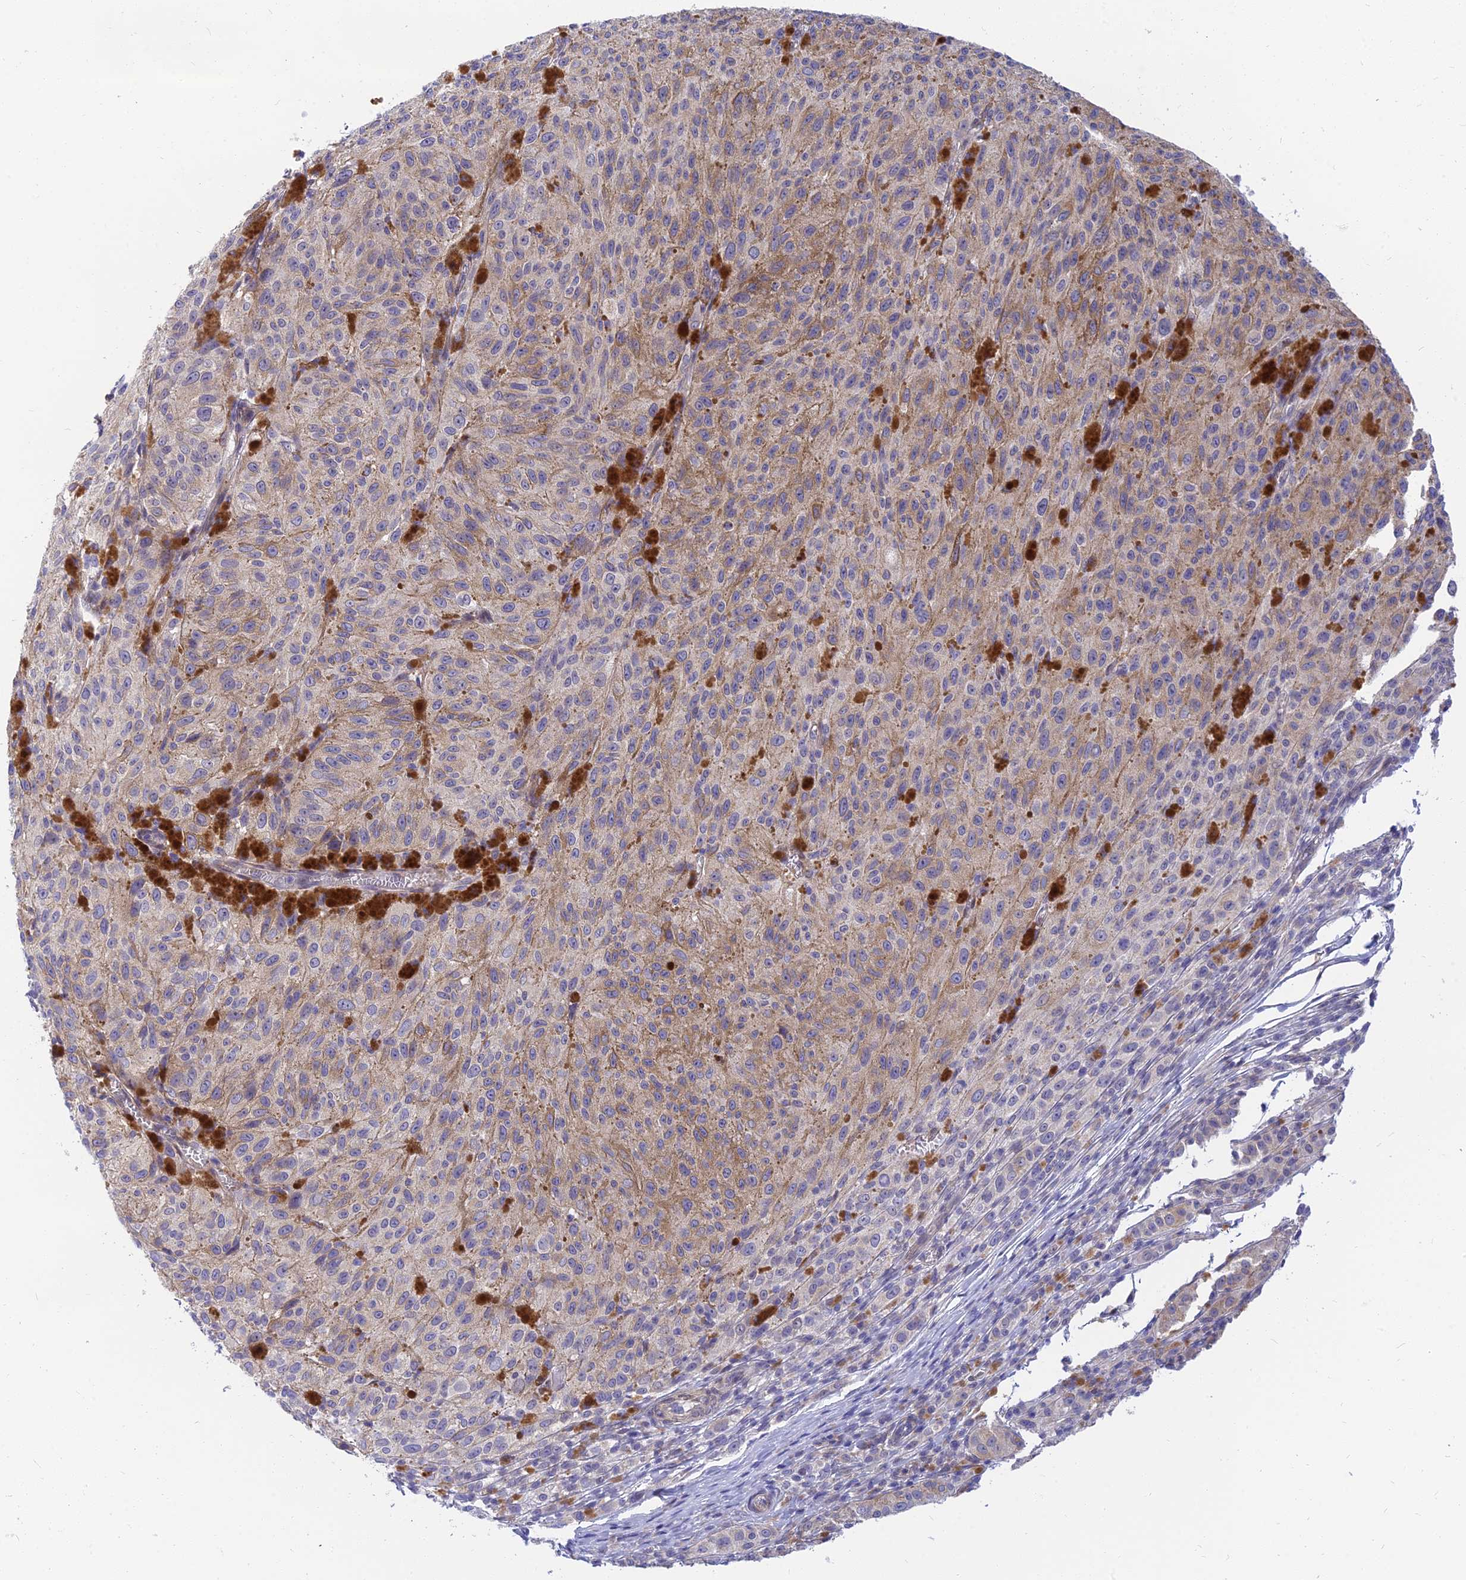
{"staining": {"intensity": "weak", "quantity": "25%-75%", "location": "cytoplasmic/membranous"}, "tissue": "melanoma", "cell_type": "Tumor cells", "image_type": "cancer", "snomed": [{"axis": "morphology", "description": "Malignant melanoma, NOS"}, {"axis": "topography", "description": "Skin"}], "caption": "Immunohistochemical staining of malignant melanoma reveals low levels of weak cytoplasmic/membranous protein expression in about 25%-75% of tumor cells.", "gene": "ANKS4B", "patient": {"sex": "female", "age": 52}}